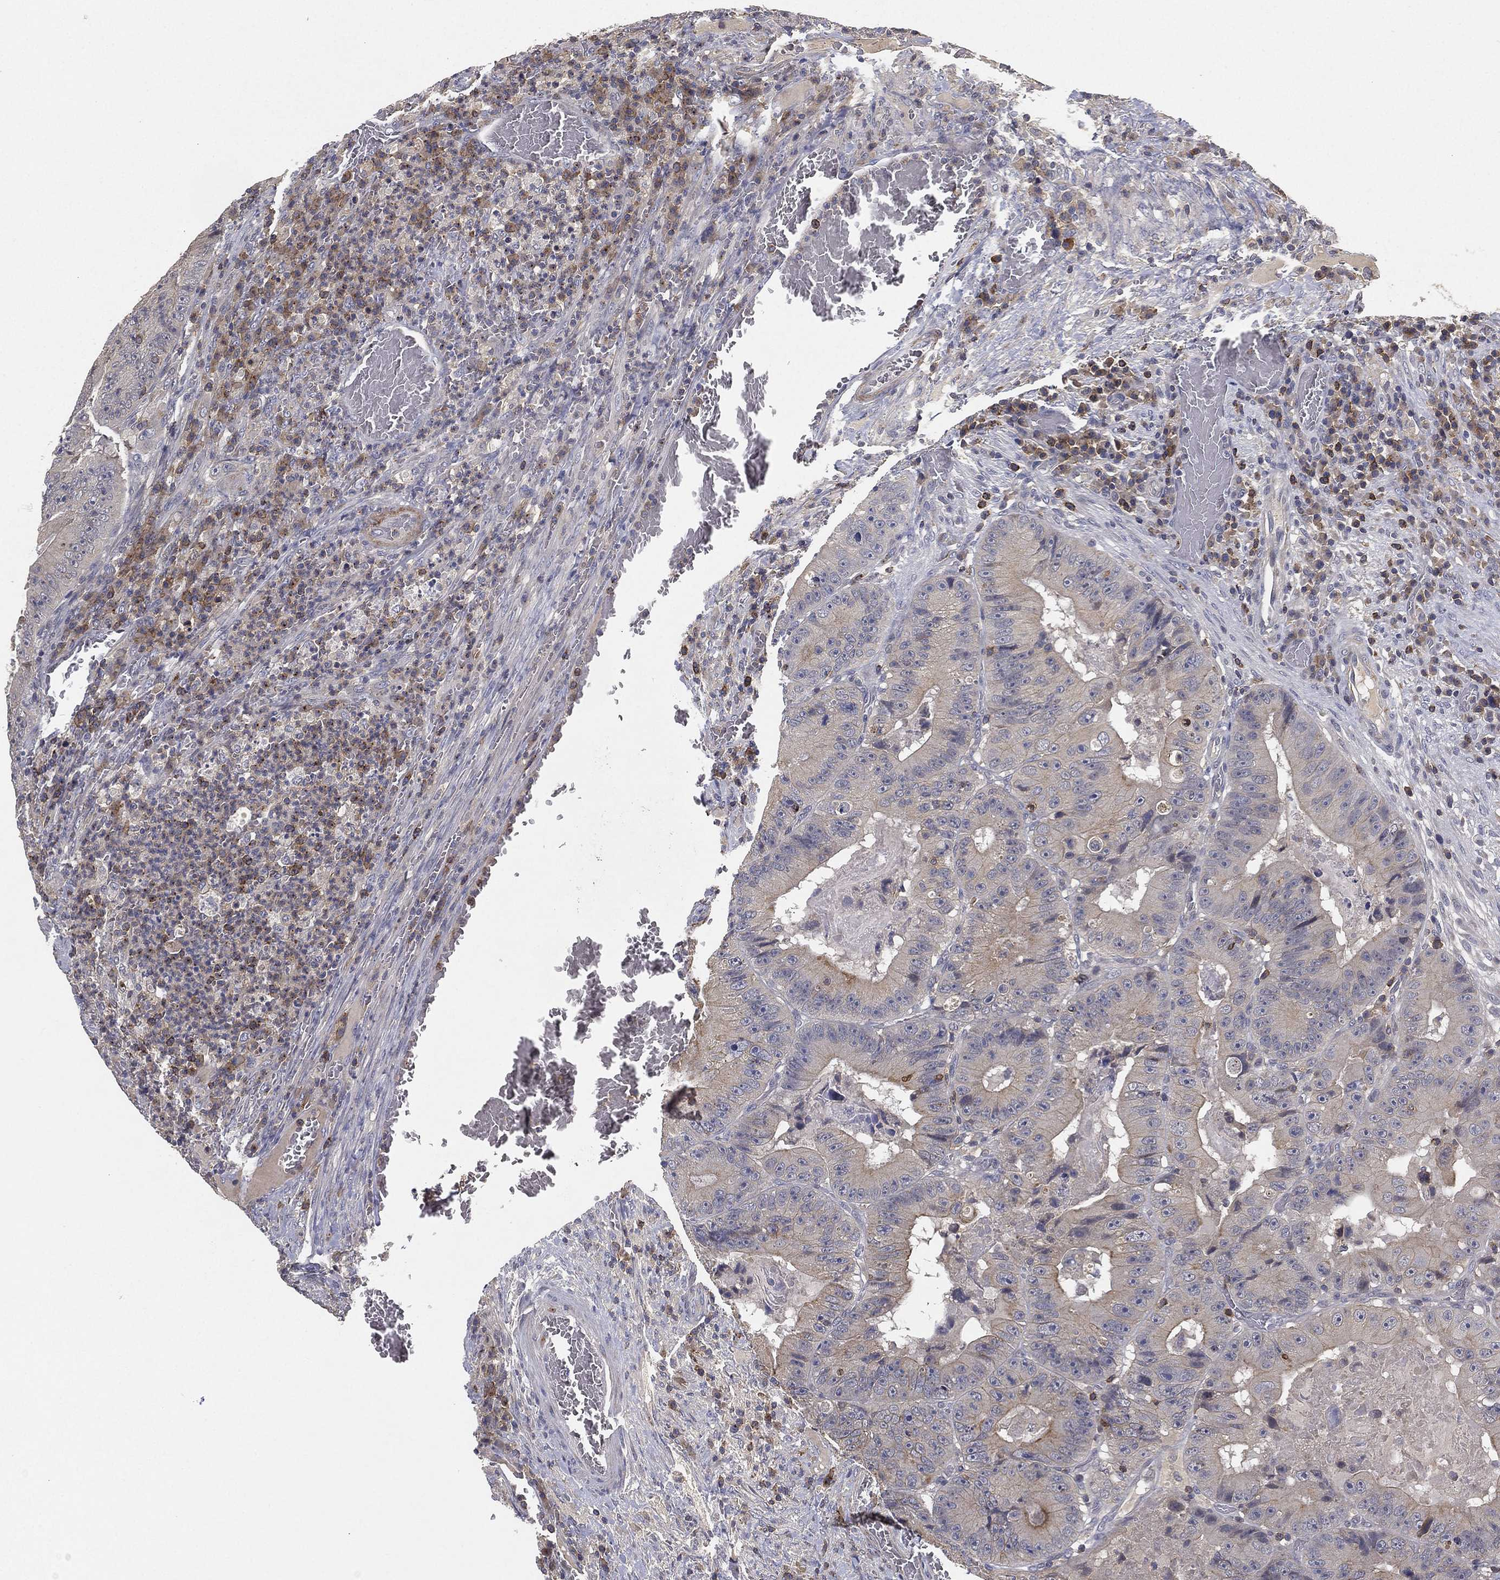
{"staining": {"intensity": "weak", "quantity": "<25%", "location": "cytoplasmic/membranous"}, "tissue": "colorectal cancer", "cell_type": "Tumor cells", "image_type": "cancer", "snomed": [{"axis": "morphology", "description": "Adenocarcinoma, NOS"}, {"axis": "topography", "description": "Colon"}], "caption": "Immunohistochemistry (IHC) image of colorectal cancer stained for a protein (brown), which reveals no expression in tumor cells. The staining is performed using DAB brown chromogen with nuclei counter-stained in using hematoxylin.", "gene": "CFAP251", "patient": {"sex": "female", "age": 86}}